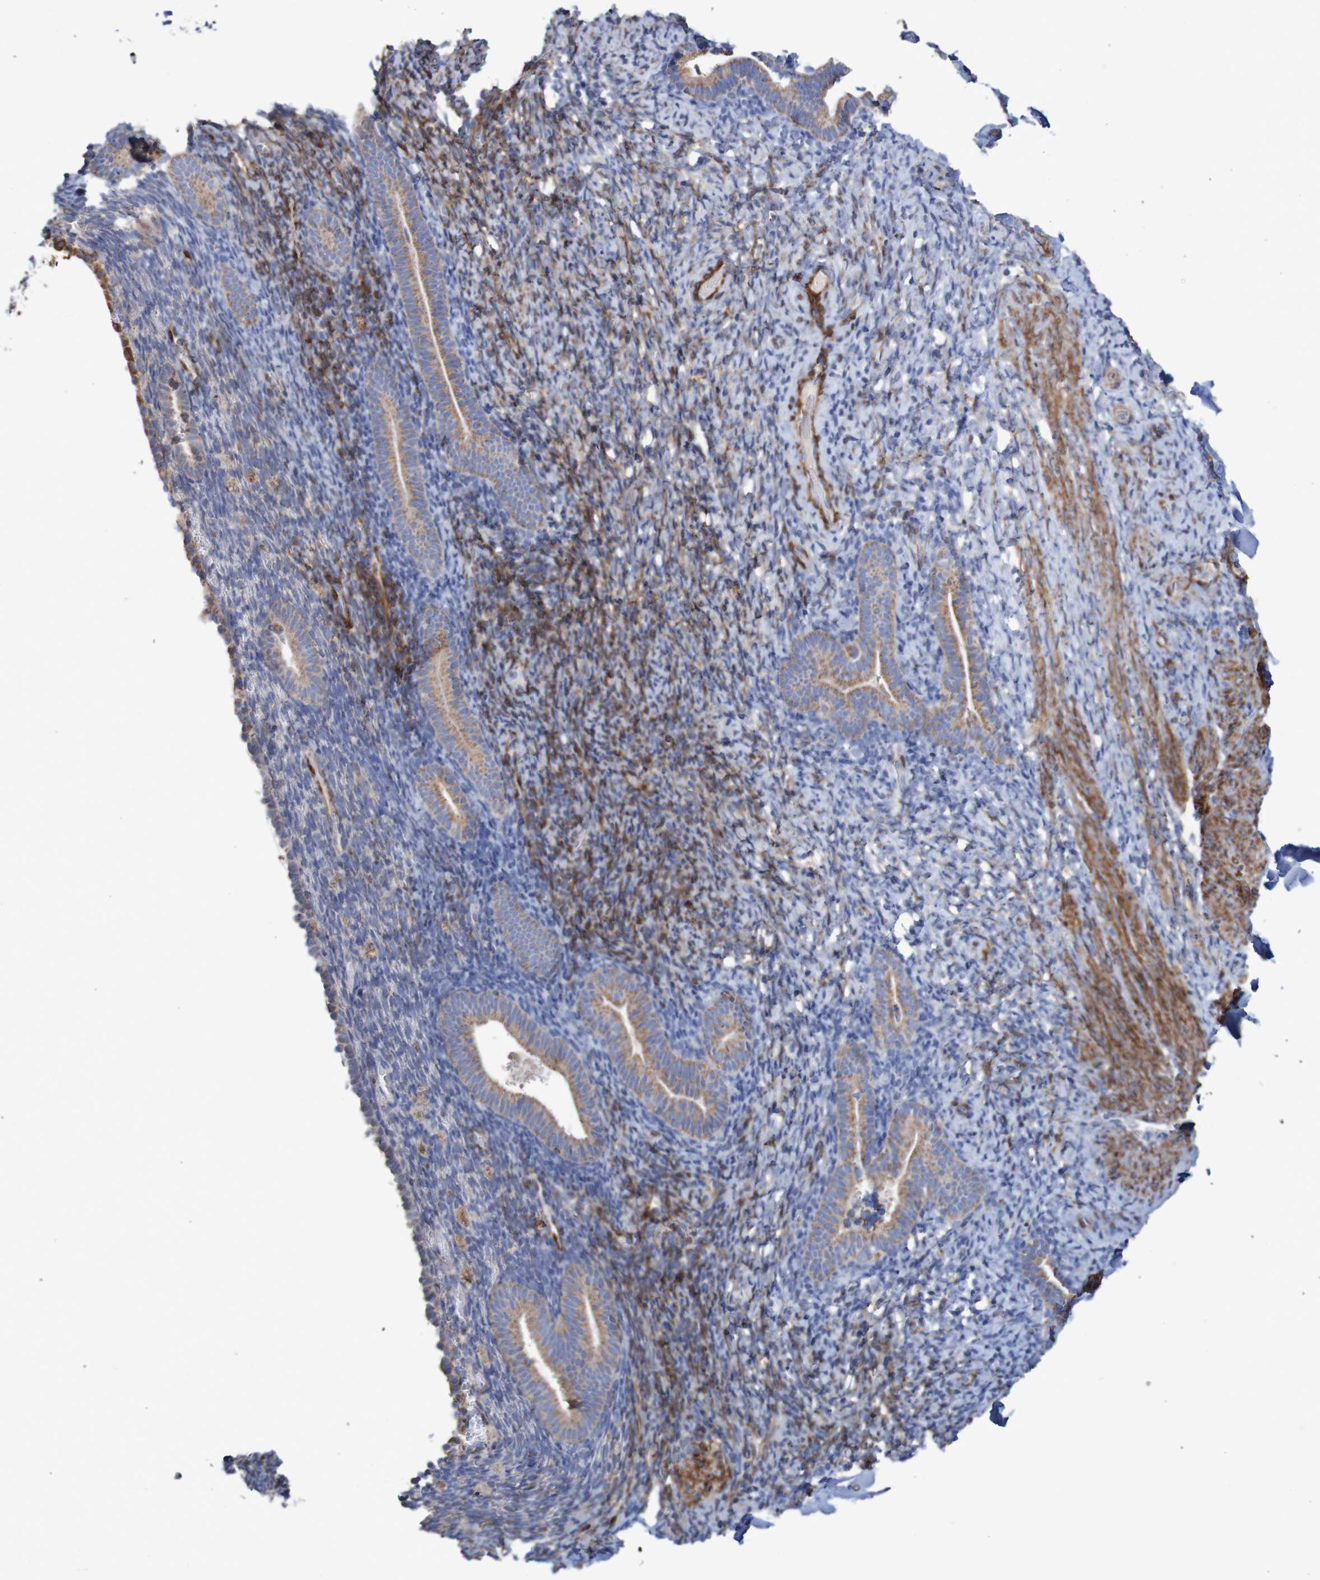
{"staining": {"intensity": "moderate", "quantity": "<25%", "location": "cytoplasmic/membranous"}, "tissue": "endometrium", "cell_type": "Cells in endometrial stroma", "image_type": "normal", "snomed": [{"axis": "morphology", "description": "Normal tissue, NOS"}, {"axis": "topography", "description": "Endometrium"}], "caption": "A photomicrograph of human endometrium stained for a protein demonstrates moderate cytoplasmic/membranous brown staining in cells in endometrial stroma. Using DAB (3,3'-diaminobenzidine) (brown) and hematoxylin (blue) stains, captured at high magnification using brightfield microscopy.", "gene": "MMEL1", "patient": {"sex": "female", "age": 51}}